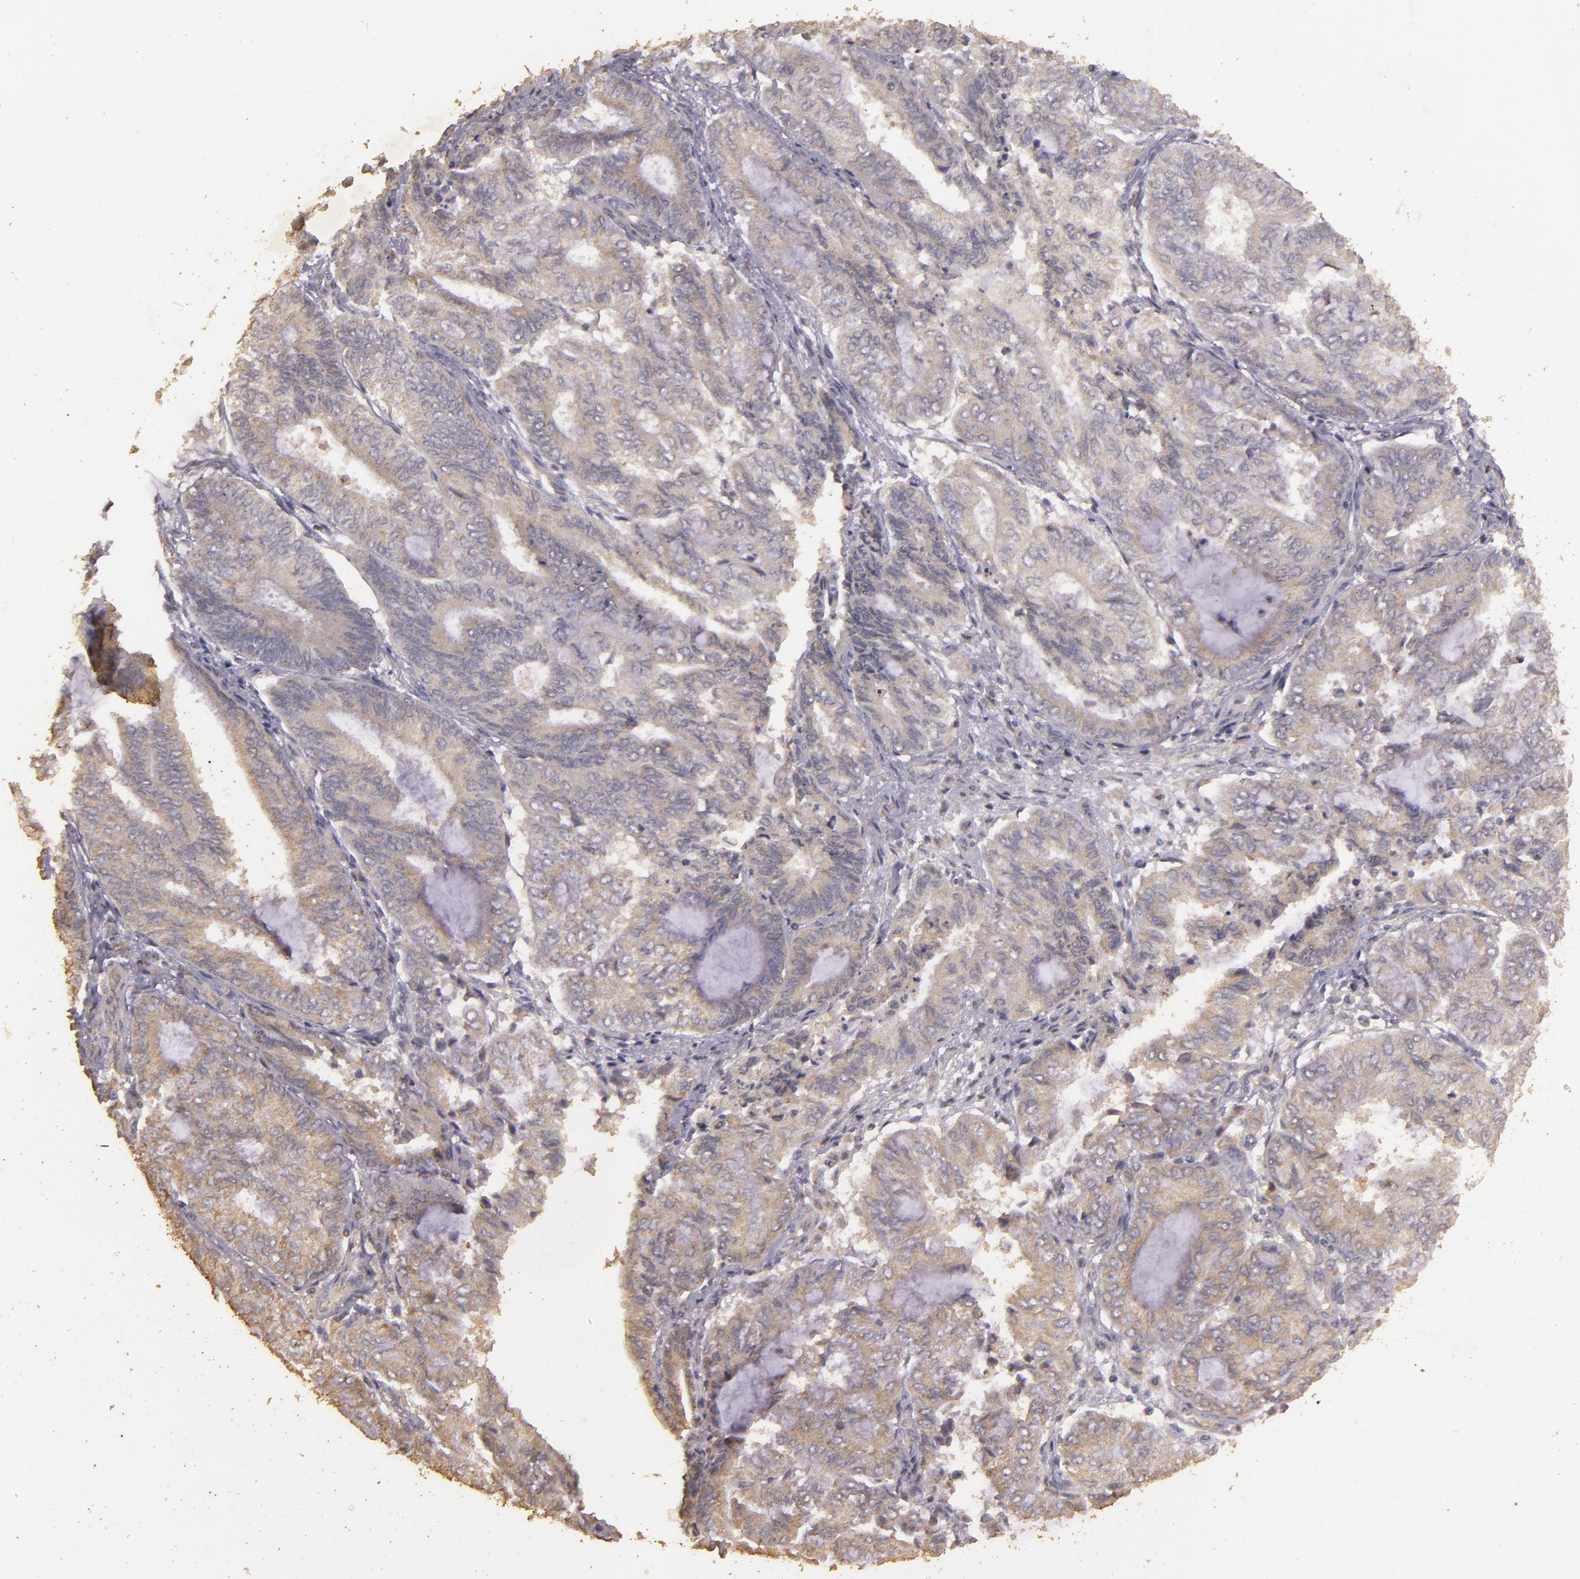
{"staining": {"intensity": "weak", "quantity": "25%-75%", "location": "cytoplasmic/membranous"}, "tissue": "endometrial cancer", "cell_type": "Tumor cells", "image_type": "cancer", "snomed": [{"axis": "morphology", "description": "Adenocarcinoma, NOS"}, {"axis": "topography", "description": "Endometrium"}], "caption": "Brown immunohistochemical staining in endometrial adenocarcinoma shows weak cytoplasmic/membranous positivity in approximately 25%-75% of tumor cells.", "gene": "BCL2L13", "patient": {"sex": "female", "age": 59}}